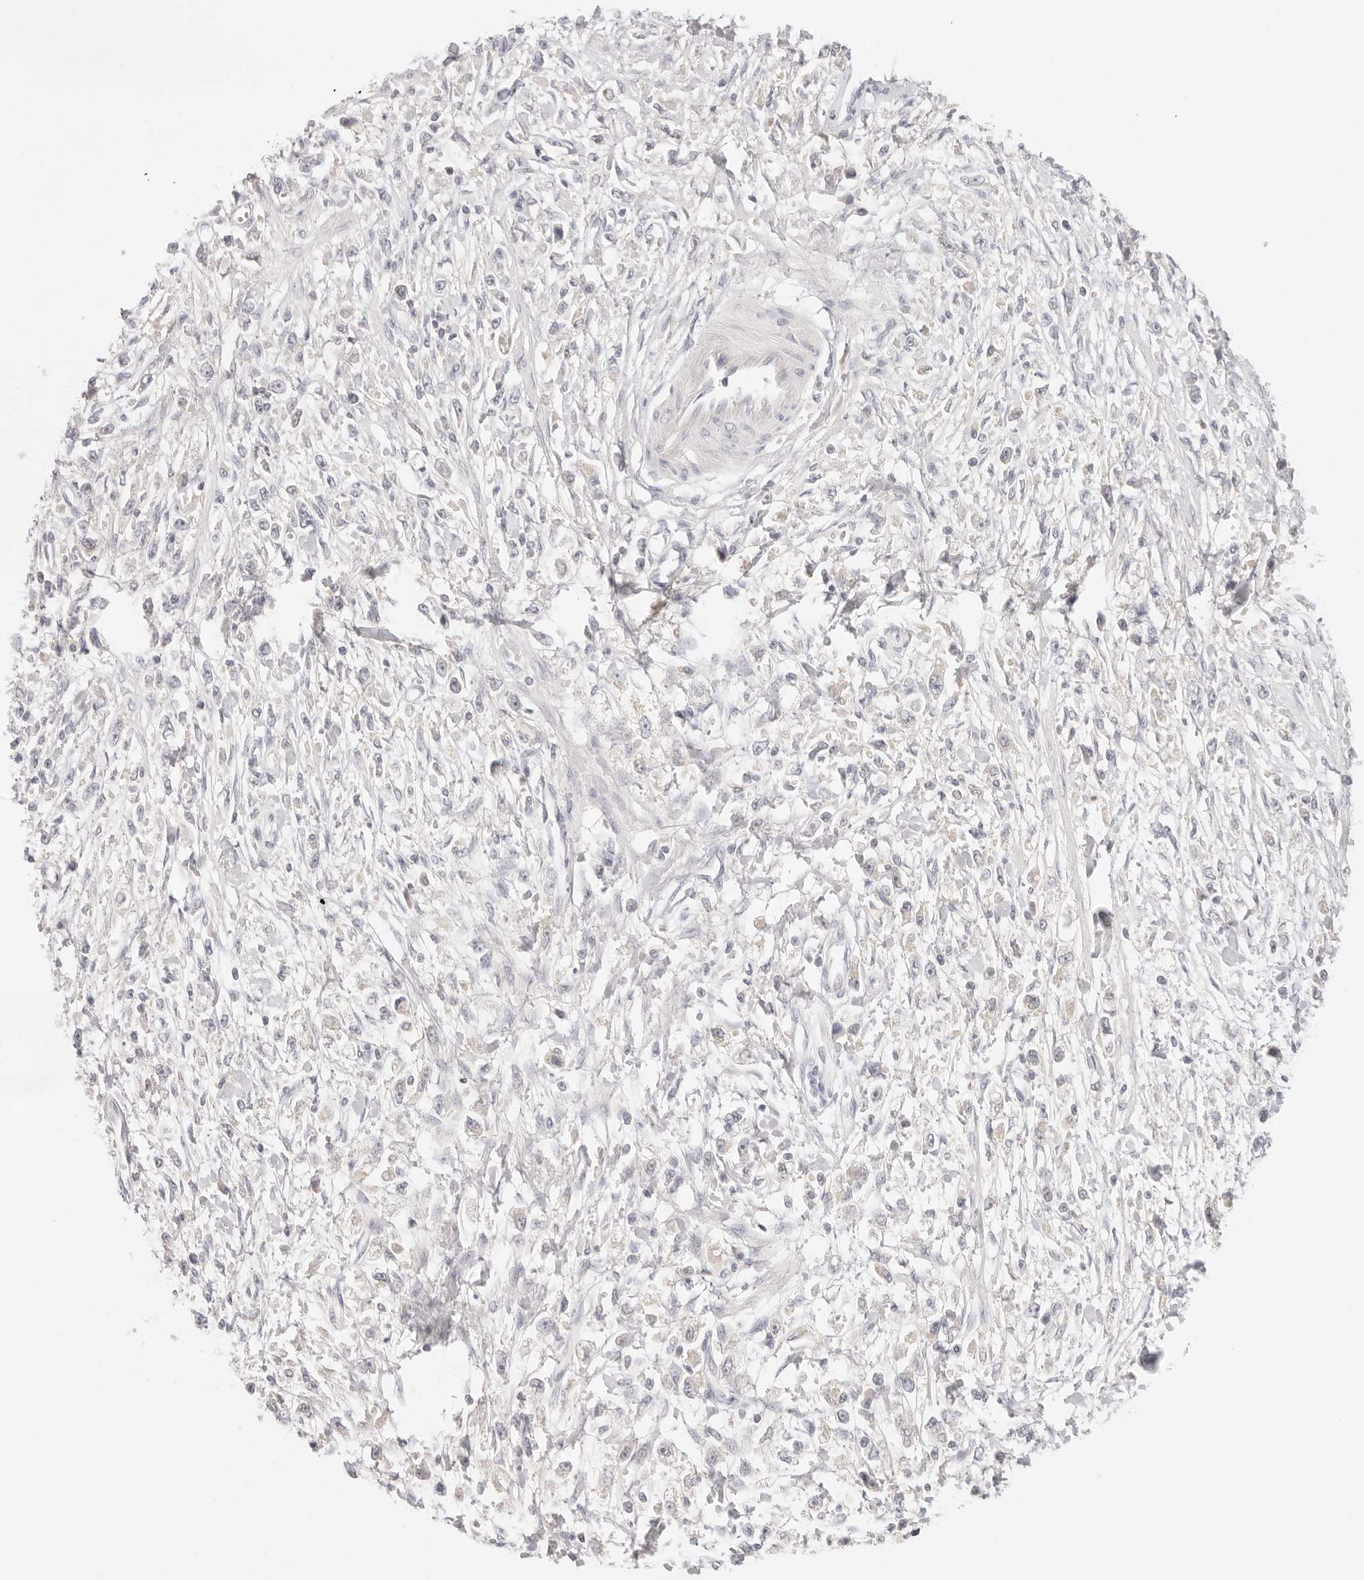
{"staining": {"intensity": "negative", "quantity": "none", "location": "none"}, "tissue": "stomach cancer", "cell_type": "Tumor cells", "image_type": "cancer", "snomed": [{"axis": "morphology", "description": "Adenocarcinoma, NOS"}, {"axis": "topography", "description": "Stomach"}], "caption": "The histopathology image shows no significant positivity in tumor cells of adenocarcinoma (stomach). Brightfield microscopy of immunohistochemistry stained with DAB (brown) and hematoxylin (blue), captured at high magnification.", "gene": "SPHK1", "patient": {"sex": "female", "age": 59}}